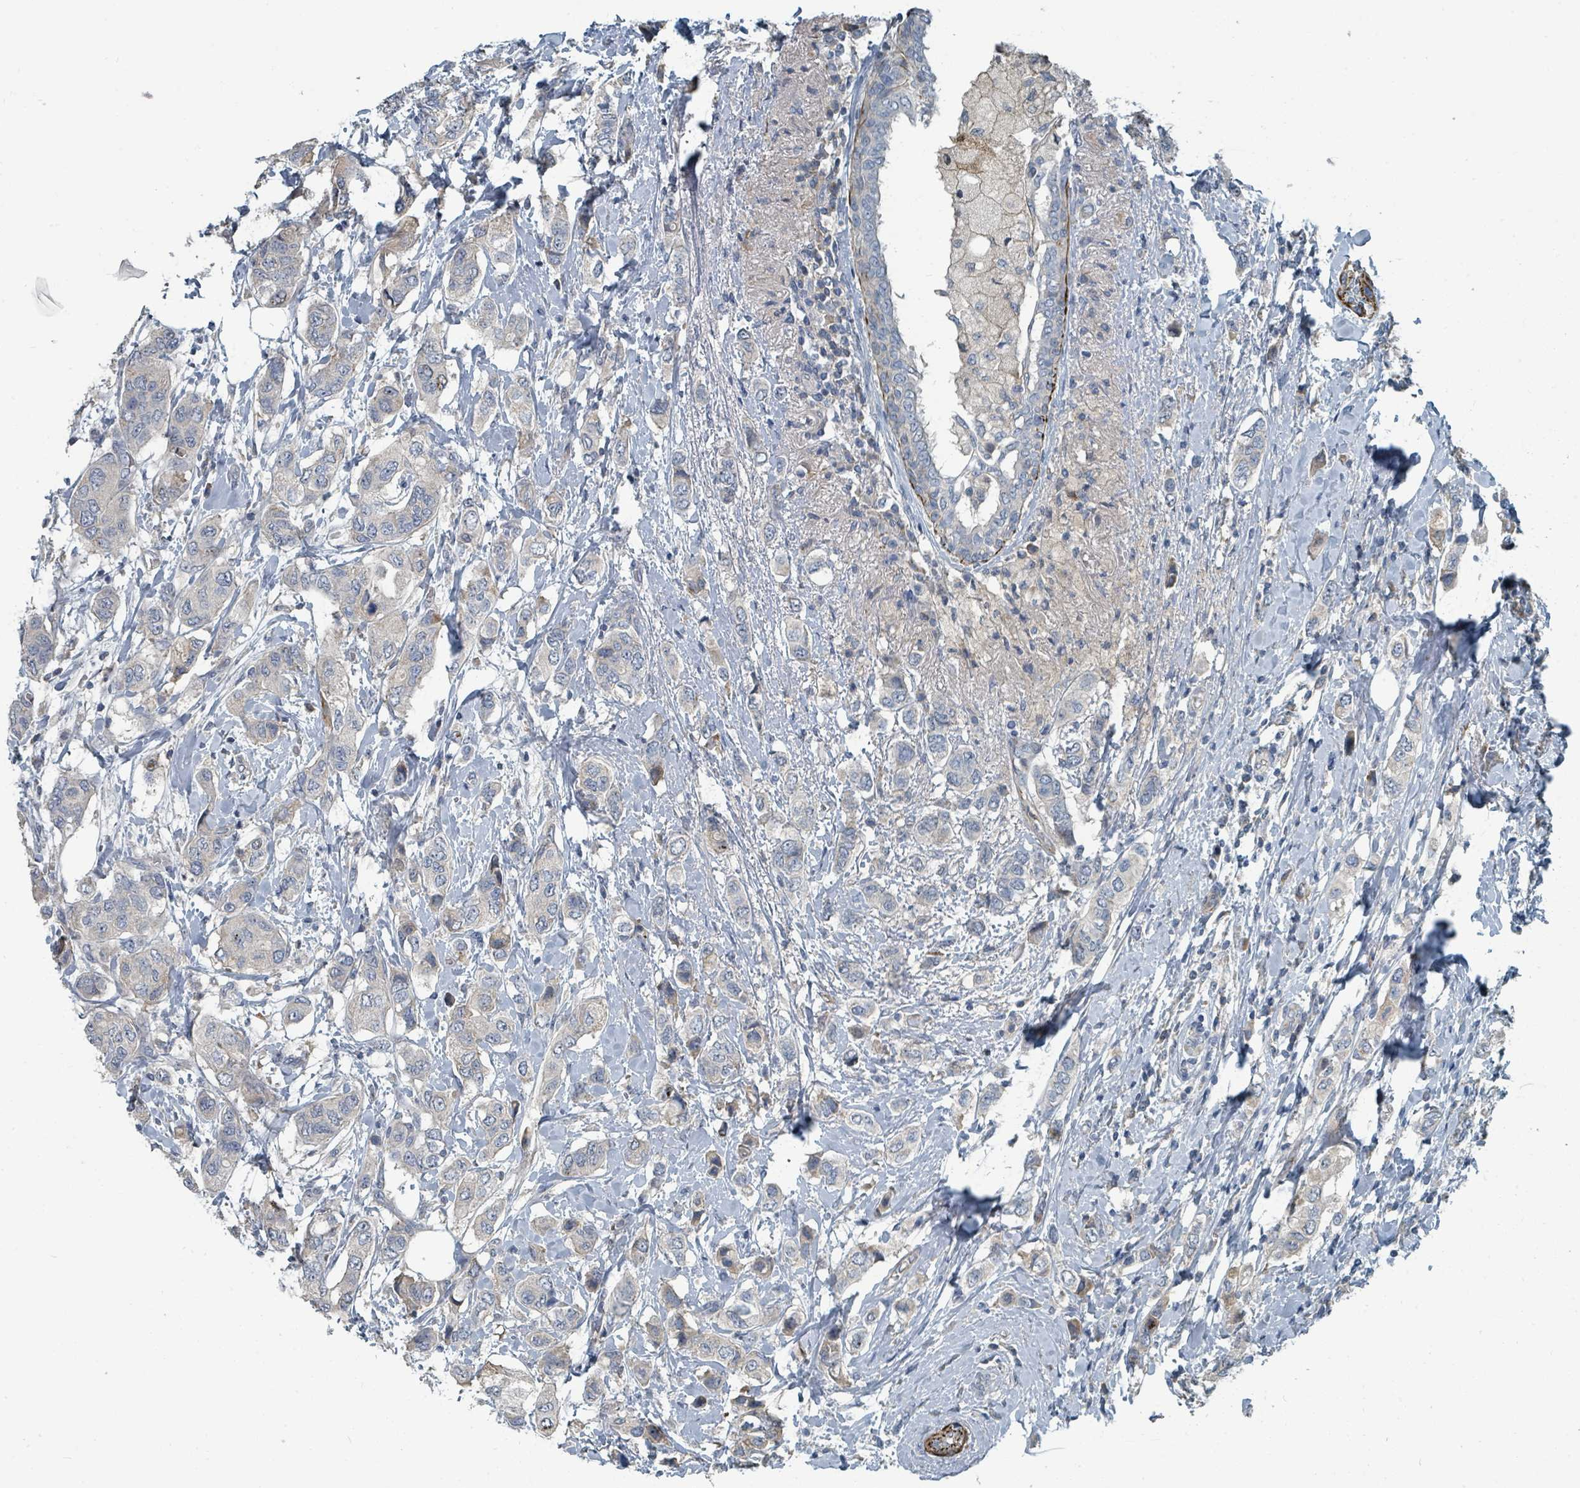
{"staining": {"intensity": "negative", "quantity": "none", "location": "none"}, "tissue": "breast cancer", "cell_type": "Tumor cells", "image_type": "cancer", "snomed": [{"axis": "morphology", "description": "Lobular carcinoma"}, {"axis": "topography", "description": "Breast"}], "caption": "Immunohistochemical staining of breast lobular carcinoma reveals no significant positivity in tumor cells. Brightfield microscopy of IHC stained with DAB (3,3'-diaminobenzidine) (brown) and hematoxylin (blue), captured at high magnification.", "gene": "SLC44A5", "patient": {"sex": "female", "age": 51}}